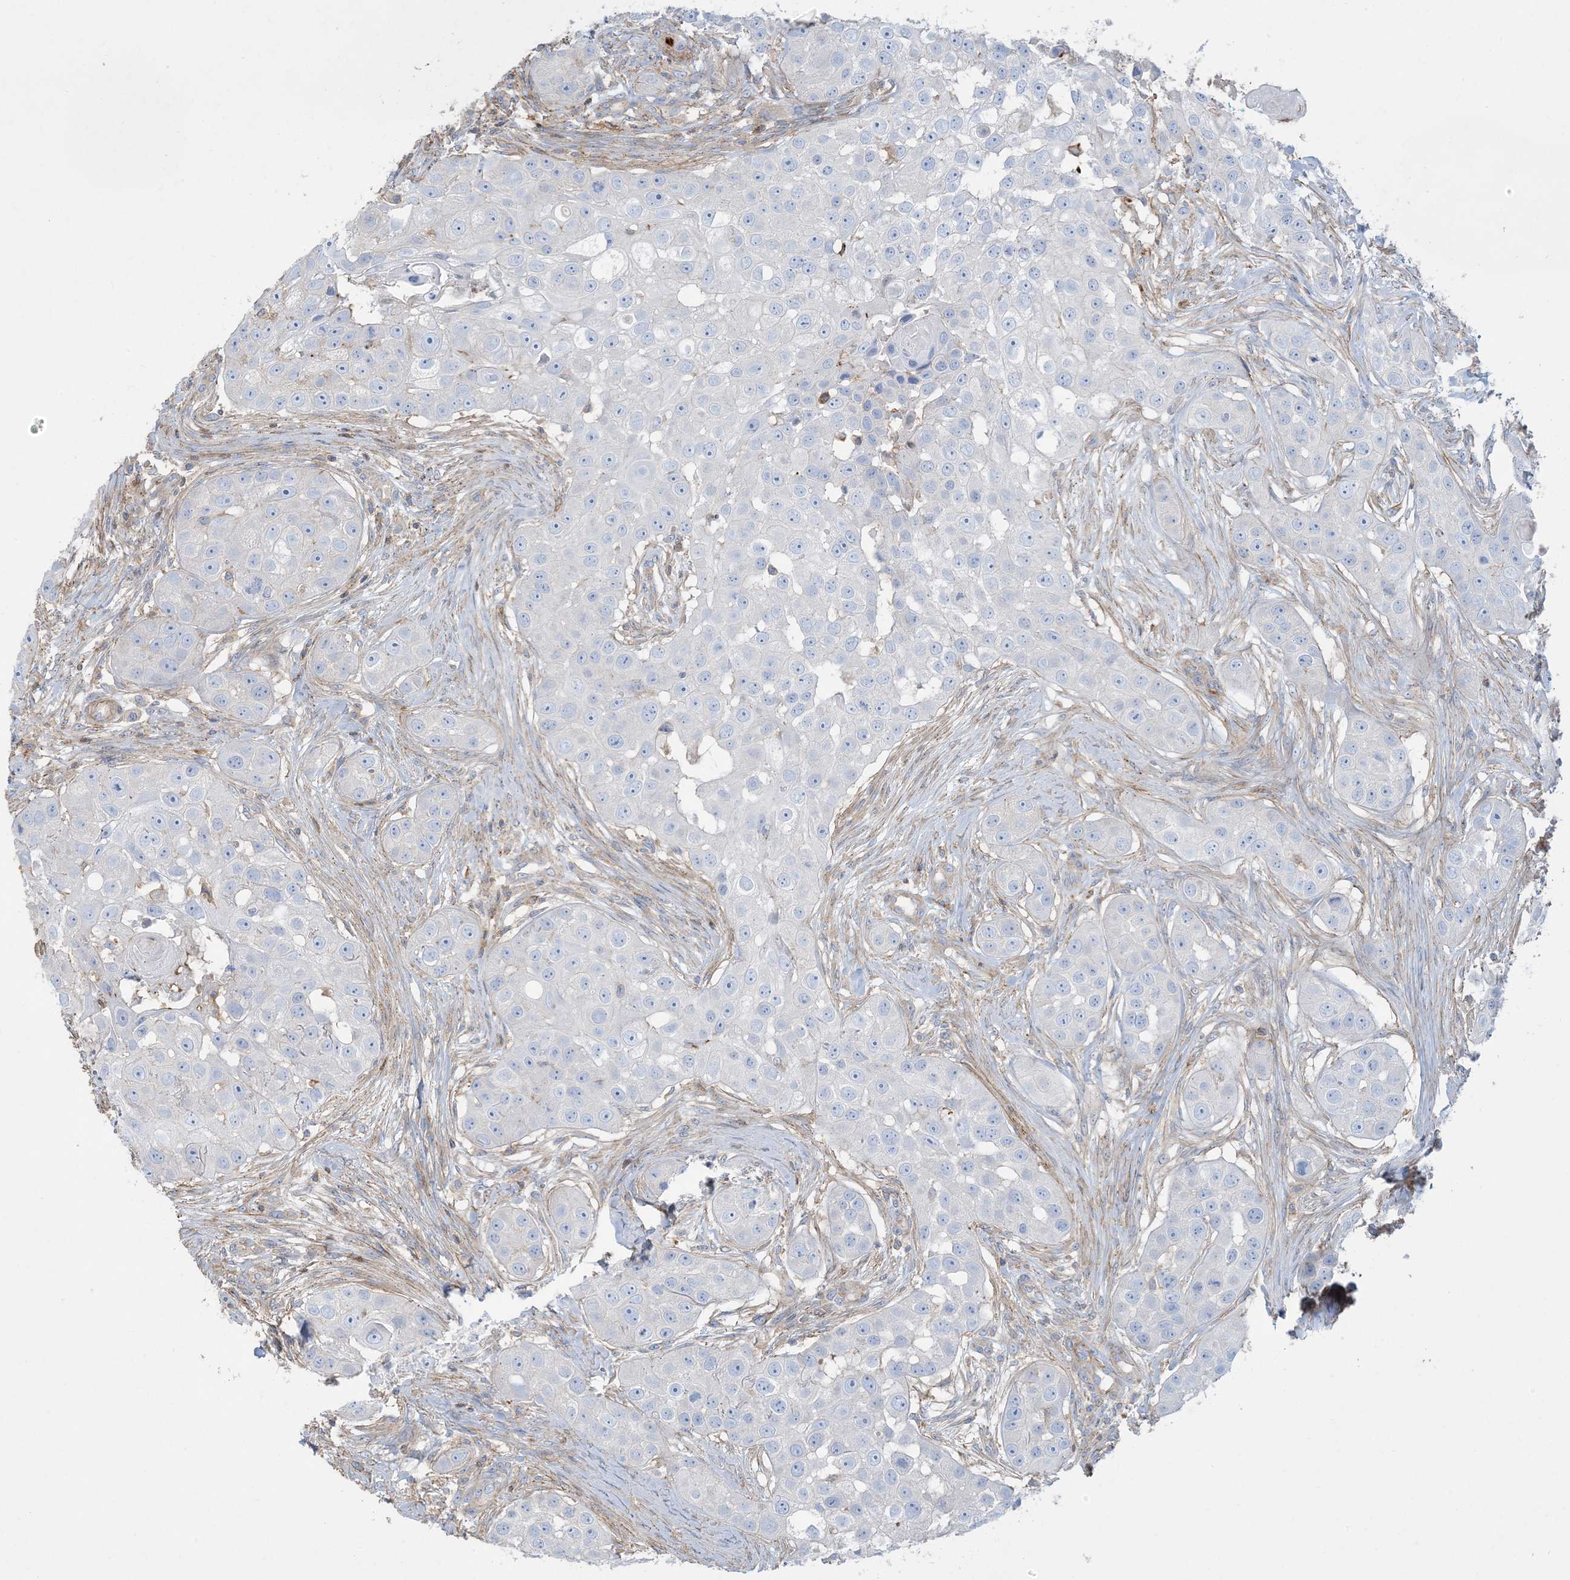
{"staining": {"intensity": "negative", "quantity": "none", "location": "none"}, "tissue": "head and neck cancer", "cell_type": "Tumor cells", "image_type": "cancer", "snomed": [{"axis": "morphology", "description": "Normal tissue, NOS"}, {"axis": "morphology", "description": "Squamous cell carcinoma, NOS"}, {"axis": "topography", "description": "Skeletal muscle"}, {"axis": "topography", "description": "Head-Neck"}], "caption": "An immunohistochemistry (IHC) micrograph of head and neck squamous cell carcinoma is shown. There is no staining in tumor cells of head and neck squamous cell carcinoma. Brightfield microscopy of immunohistochemistry (IHC) stained with DAB (3,3'-diaminobenzidine) (brown) and hematoxylin (blue), captured at high magnification.", "gene": "GTF3C2", "patient": {"sex": "male", "age": 51}}